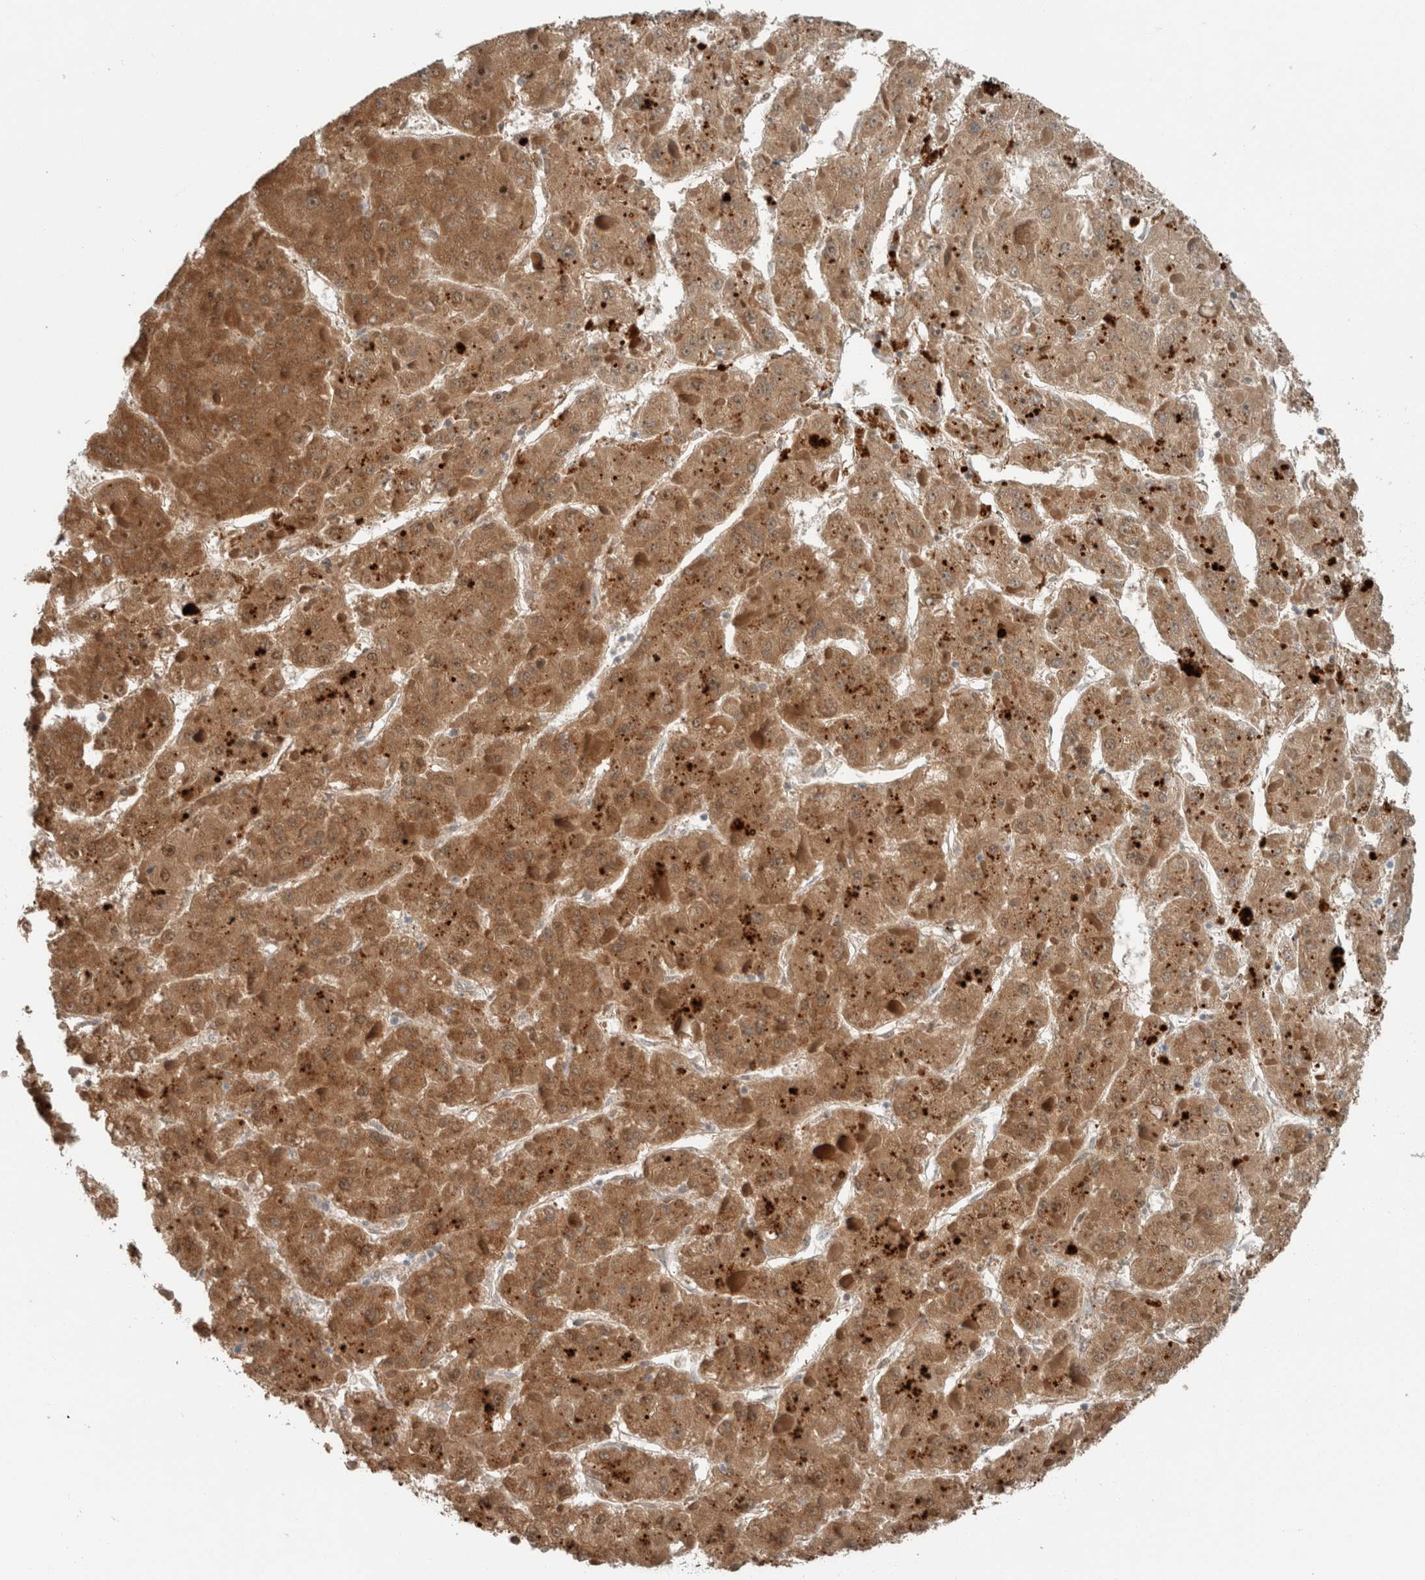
{"staining": {"intensity": "moderate", "quantity": ">75%", "location": "cytoplasmic/membranous"}, "tissue": "liver cancer", "cell_type": "Tumor cells", "image_type": "cancer", "snomed": [{"axis": "morphology", "description": "Carcinoma, Hepatocellular, NOS"}, {"axis": "topography", "description": "Liver"}], "caption": "A brown stain labels moderate cytoplasmic/membranous staining of a protein in human hepatocellular carcinoma (liver) tumor cells.", "gene": "CRAT", "patient": {"sex": "female", "age": 73}}